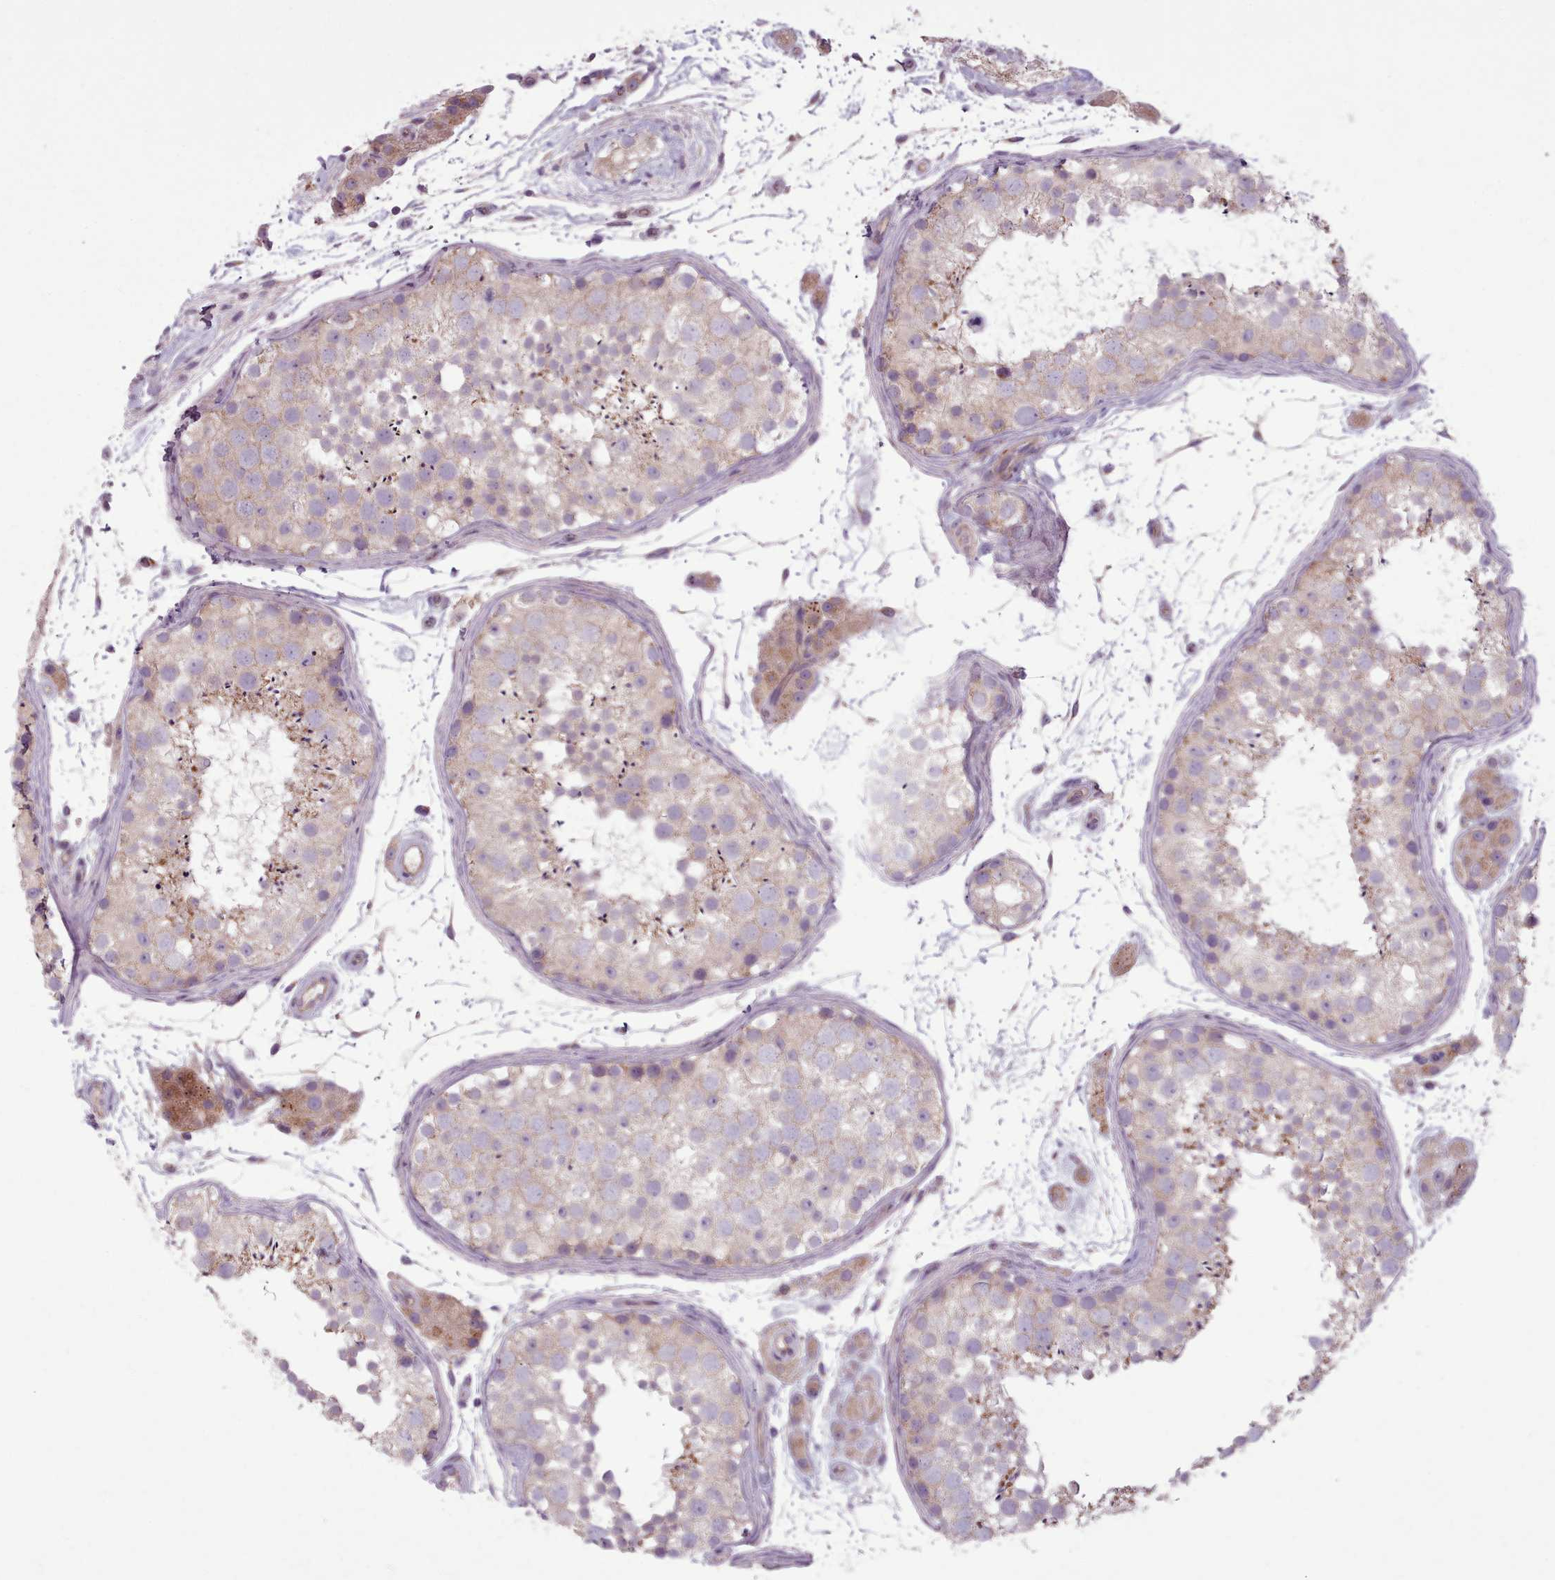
{"staining": {"intensity": "weak", "quantity": "25%-75%", "location": "cytoplasmic/membranous"}, "tissue": "testis", "cell_type": "Cells in seminiferous ducts", "image_type": "normal", "snomed": [{"axis": "morphology", "description": "Normal tissue, NOS"}, {"axis": "topography", "description": "Testis"}], "caption": "This is a histology image of immunohistochemistry staining of normal testis, which shows weak positivity in the cytoplasmic/membranous of cells in seminiferous ducts.", "gene": "NT5DC2", "patient": {"sex": "male", "age": 41}}